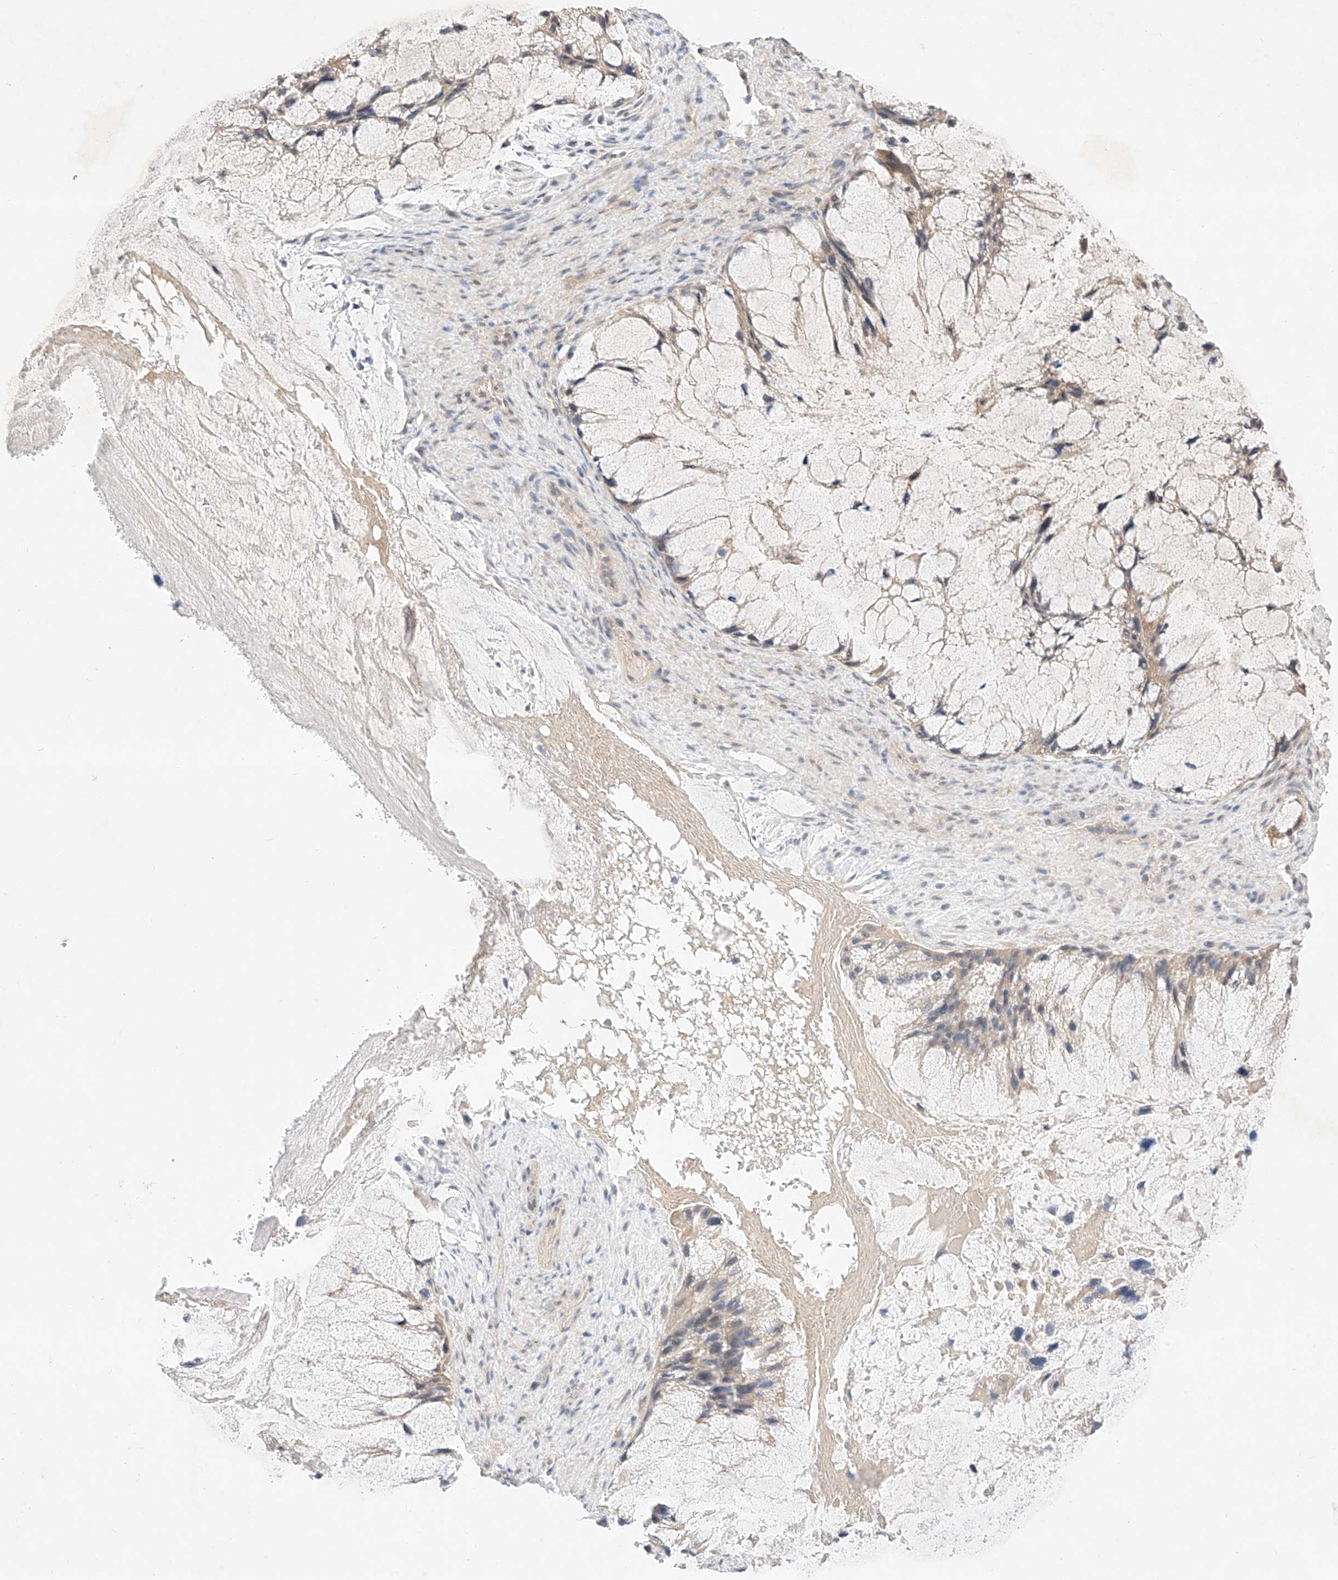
{"staining": {"intensity": "weak", "quantity": ">75%", "location": "cytoplasmic/membranous"}, "tissue": "ovarian cancer", "cell_type": "Tumor cells", "image_type": "cancer", "snomed": [{"axis": "morphology", "description": "Cystadenocarcinoma, mucinous, NOS"}, {"axis": "topography", "description": "Ovary"}], "caption": "Immunohistochemical staining of ovarian cancer exhibits weak cytoplasmic/membranous protein staining in approximately >75% of tumor cells. (DAB (3,3'-diaminobenzidine) = brown stain, brightfield microscopy at high magnification).", "gene": "IL22RA2", "patient": {"sex": "female", "age": 37}}